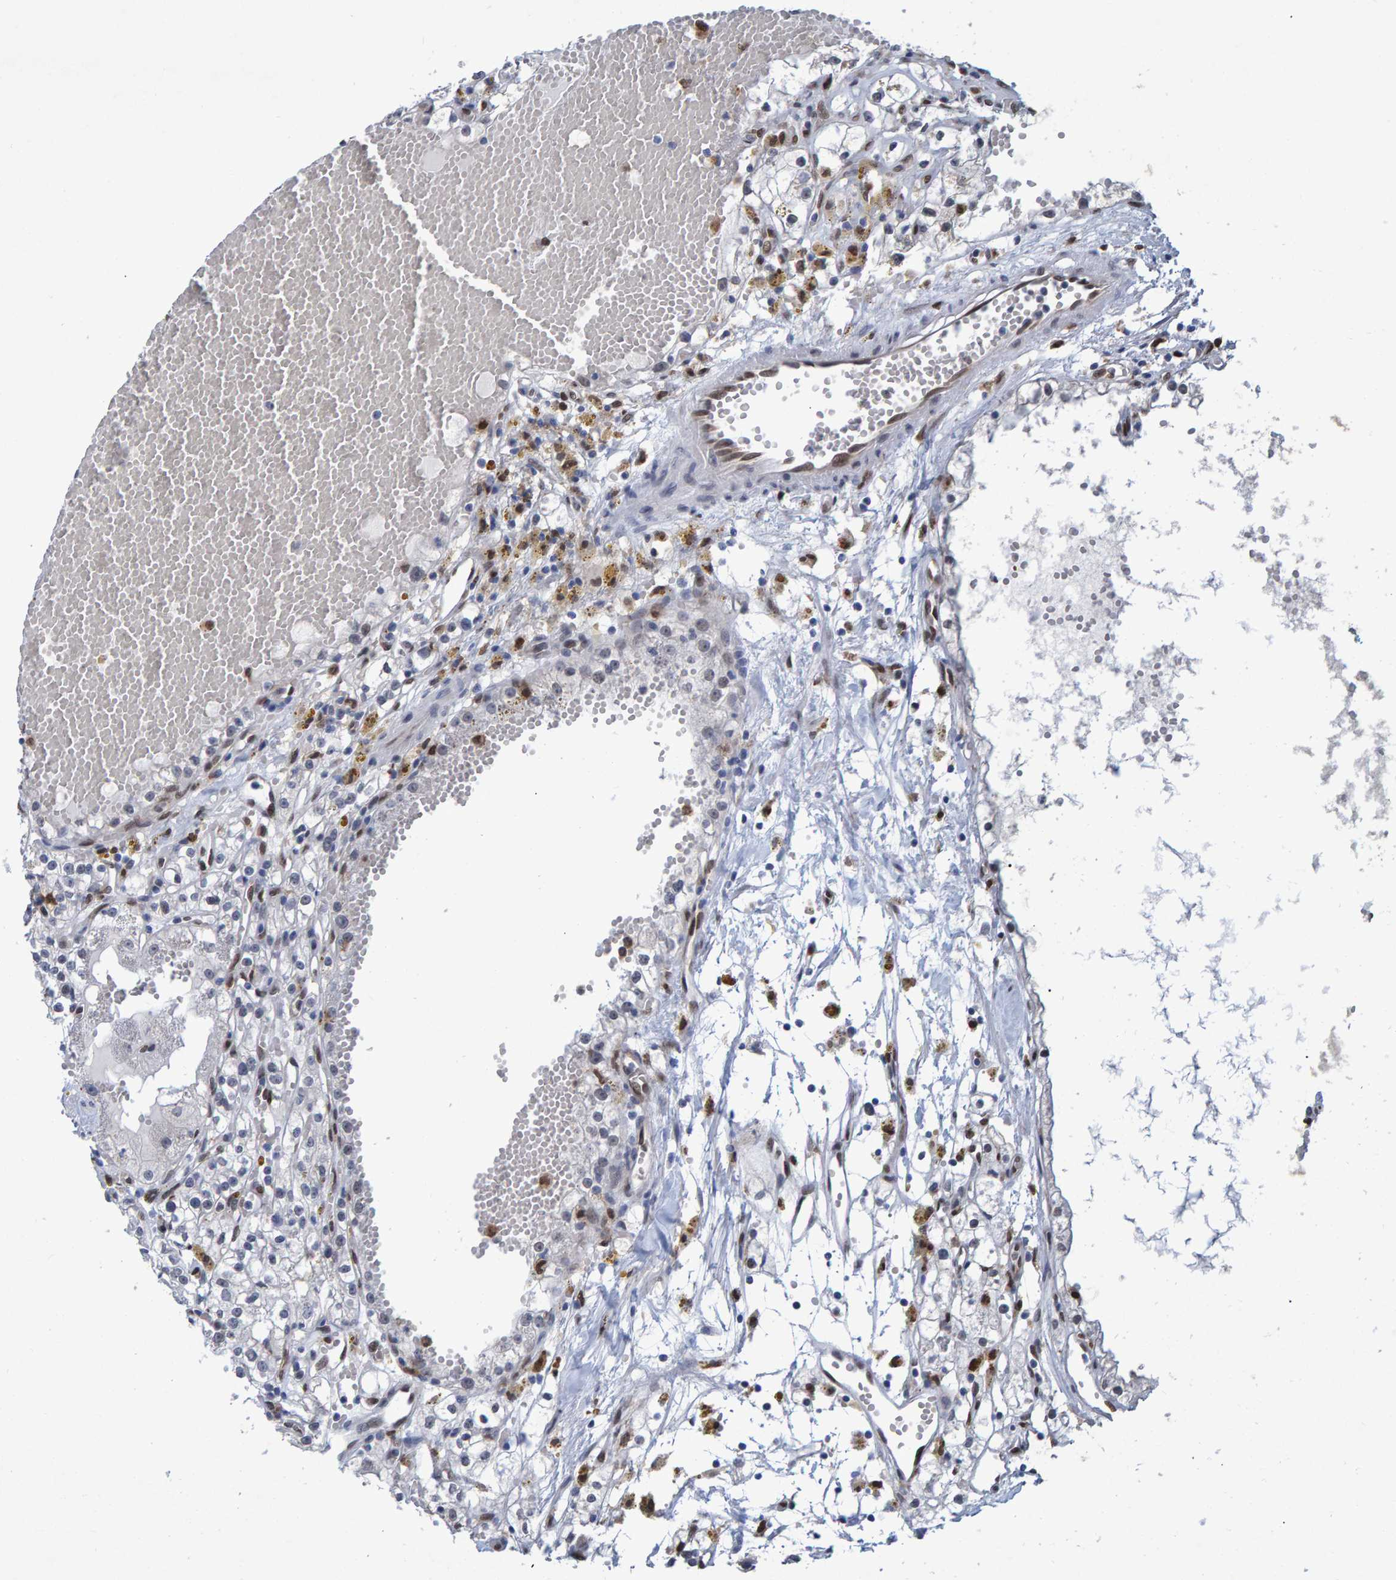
{"staining": {"intensity": "negative", "quantity": "none", "location": "none"}, "tissue": "renal cancer", "cell_type": "Tumor cells", "image_type": "cancer", "snomed": [{"axis": "morphology", "description": "Adenocarcinoma, NOS"}, {"axis": "topography", "description": "Kidney"}], "caption": "Human renal adenocarcinoma stained for a protein using immunohistochemistry demonstrates no positivity in tumor cells.", "gene": "QKI", "patient": {"sex": "male", "age": 56}}